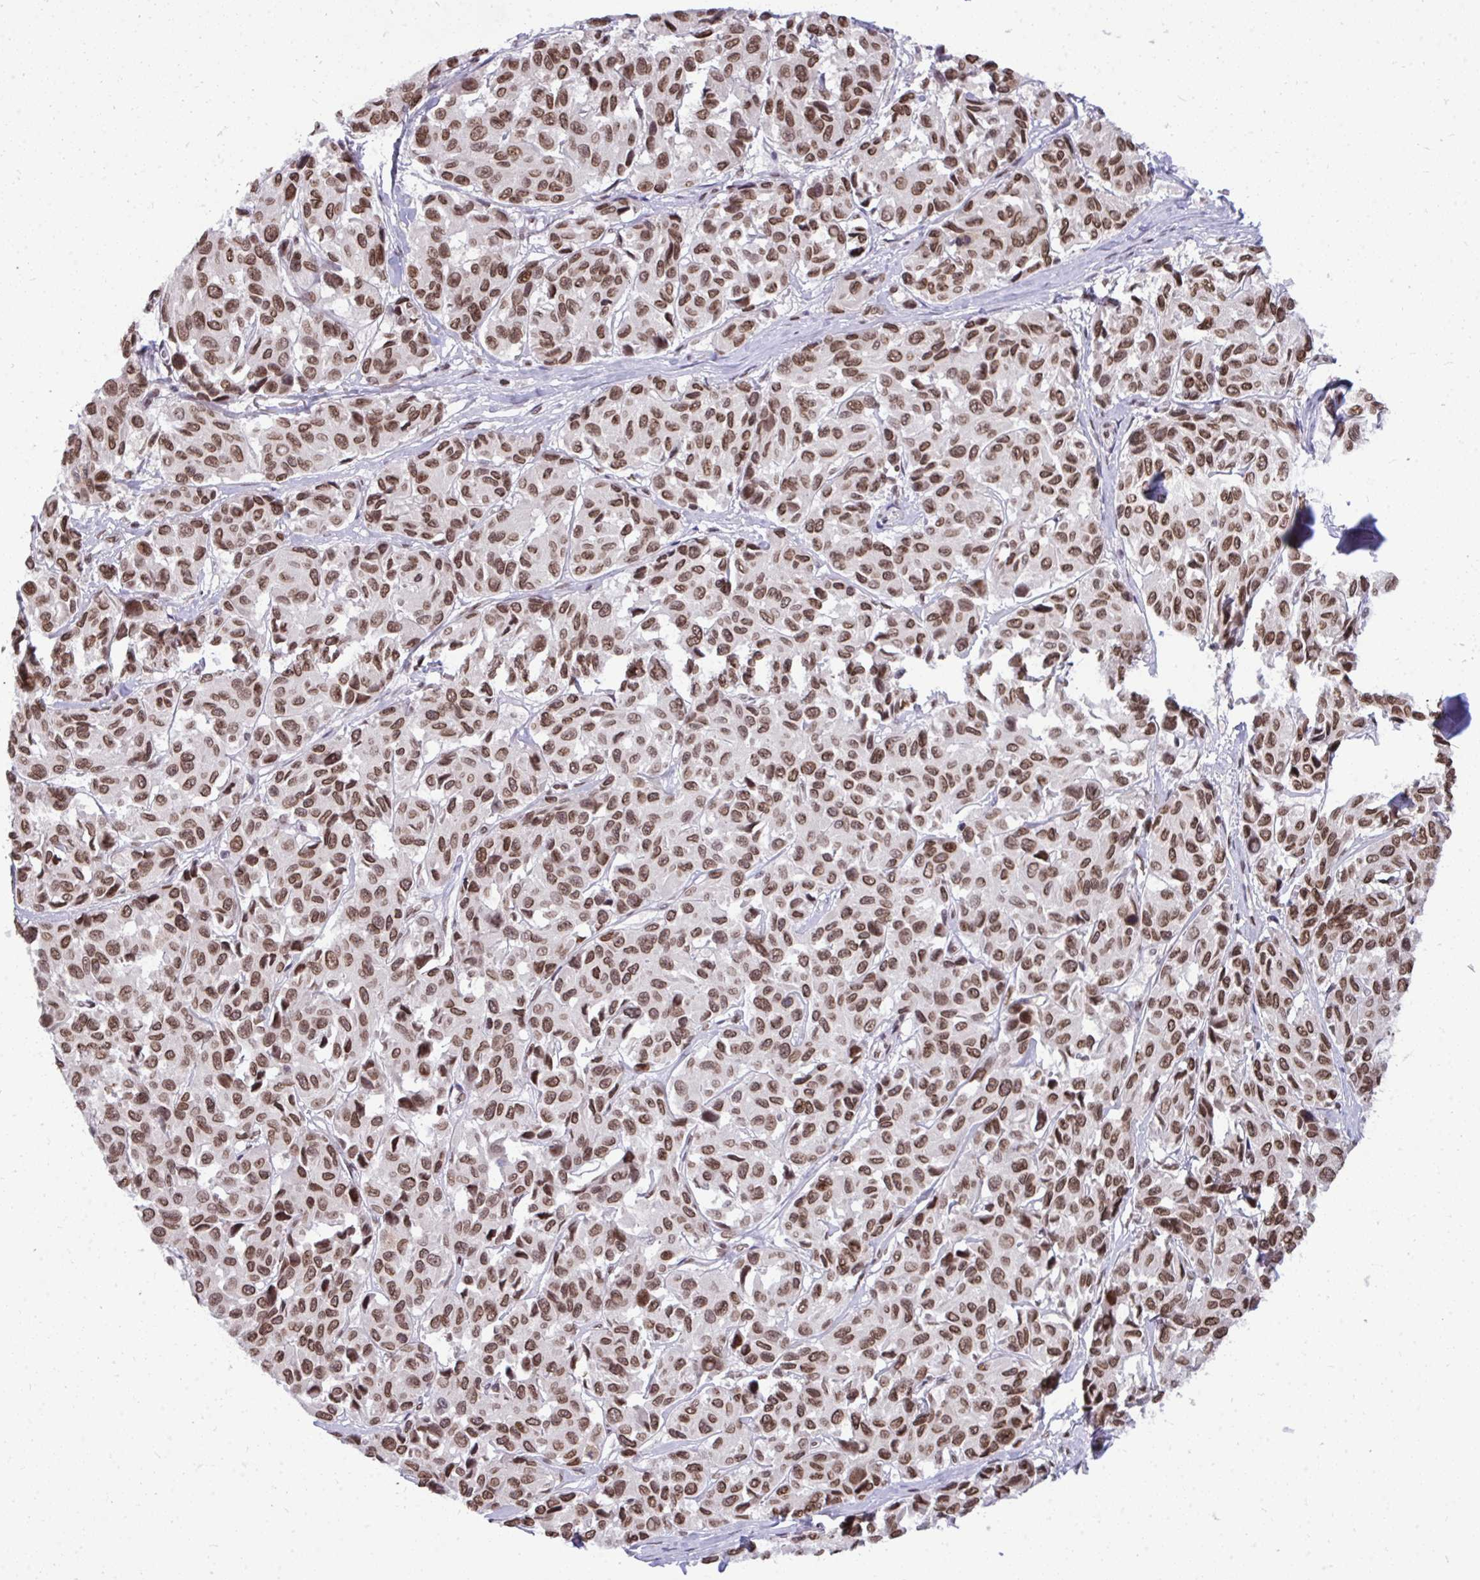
{"staining": {"intensity": "moderate", "quantity": ">75%", "location": "nuclear"}, "tissue": "melanoma", "cell_type": "Tumor cells", "image_type": "cancer", "snomed": [{"axis": "morphology", "description": "Malignant melanoma, NOS"}, {"axis": "topography", "description": "Skin"}], "caption": "Brown immunohistochemical staining in human melanoma demonstrates moderate nuclear positivity in approximately >75% of tumor cells.", "gene": "JPT1", "patient": {"sex": "female", "age": 66}}